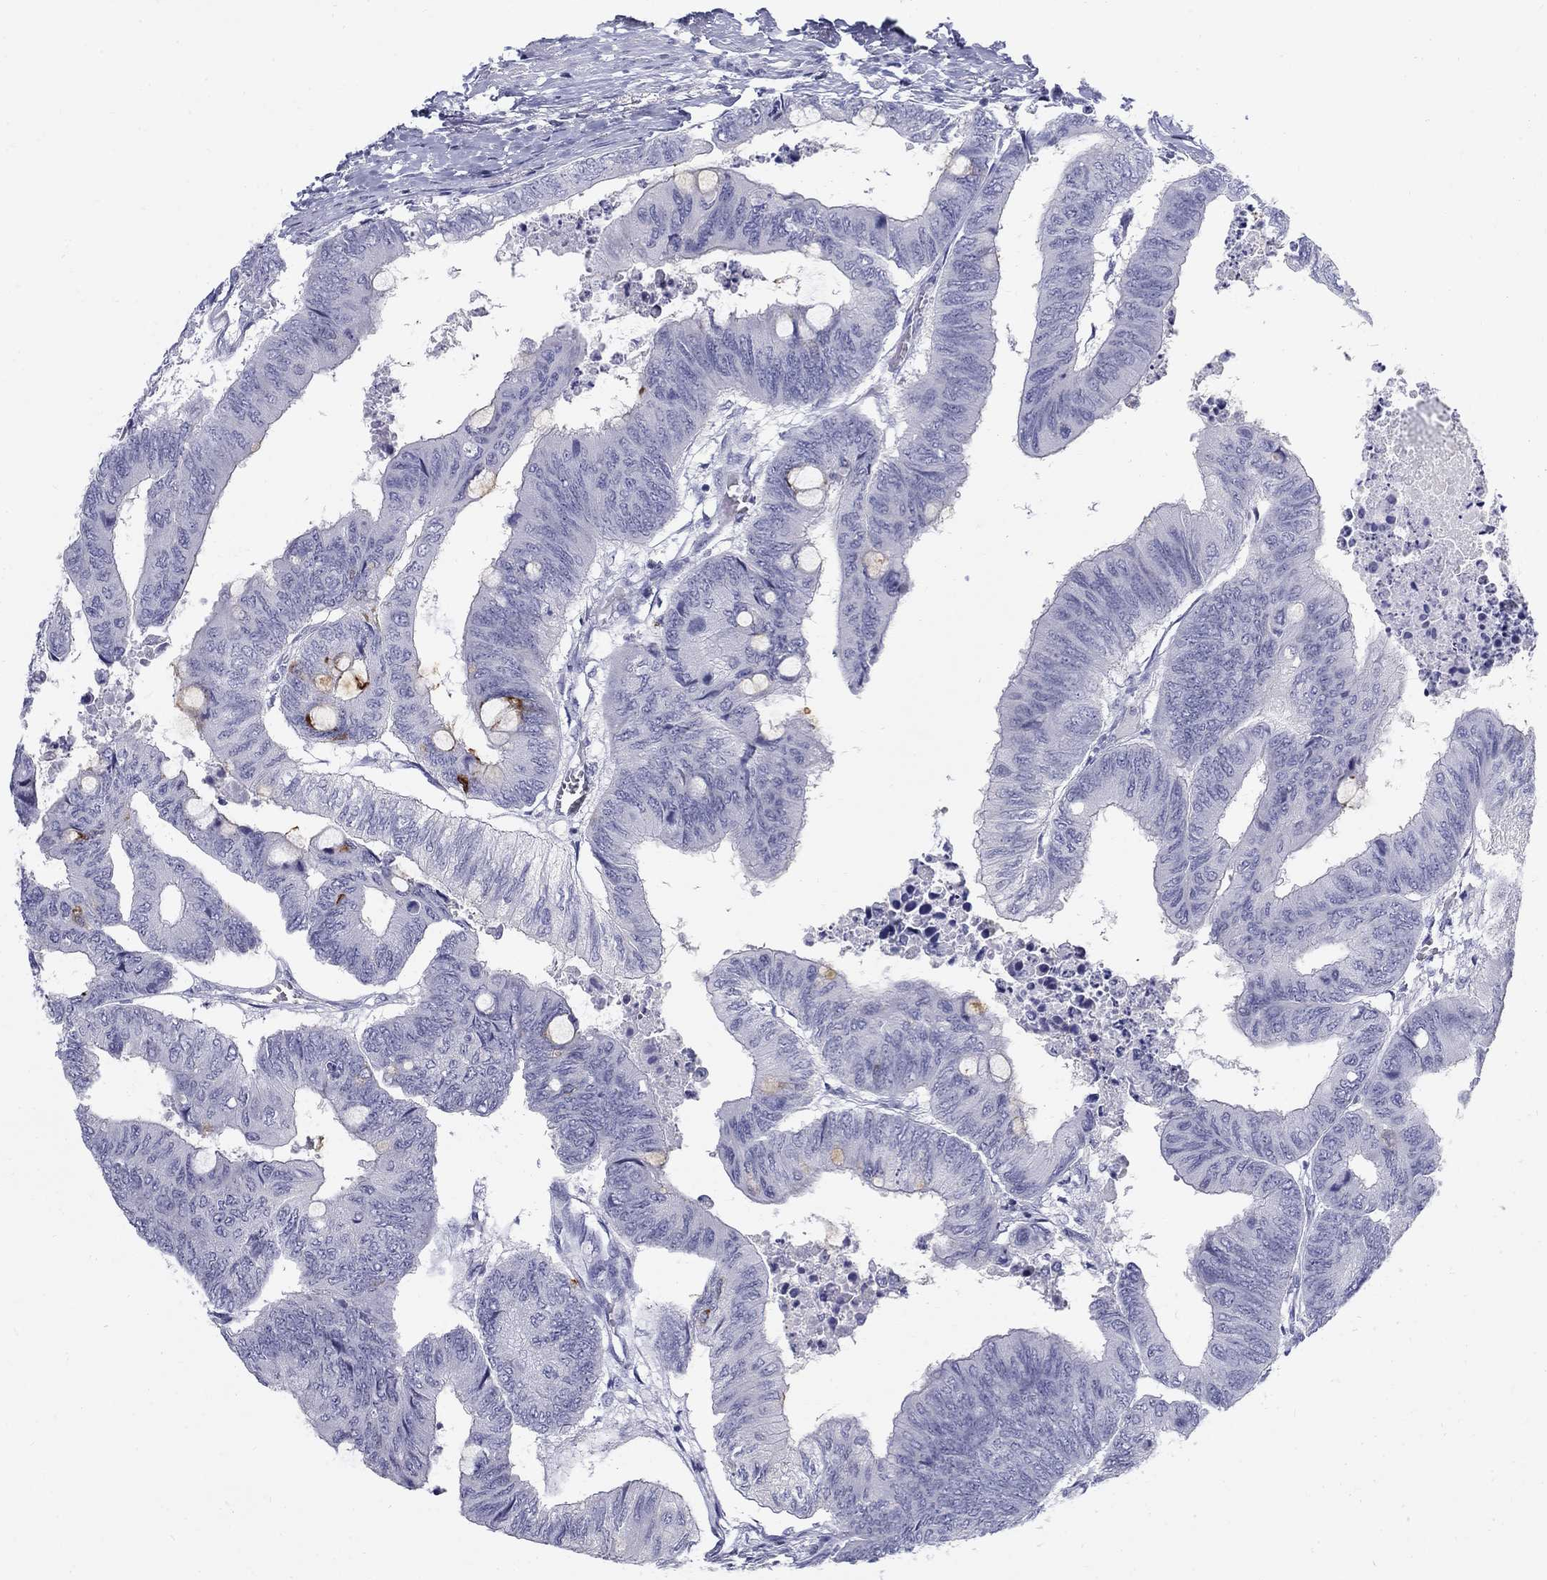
{"staining": {"intensity": "negative", "quantity": "none", "location": "none"}, "tissue": "colorectal cancer", "cell_type": "Tumor cells", "image_type": "cancer", "snomed": [{"axis": "morphology", "description": "Normal tissue, NOS"}, {"axis": "morphology", "description": "Adenocarcinoma, NOS"}, {"axis": "topography", "description": "Rectum"}, {"axis": "topography", "description": "Peripheral nerve tissue"}], "caption": "High magnification brightfield microscopy of adenocarcinoma (colorectal) stained with DAB (3,3'-diaminobenzidine) (brown) and counterstained with hematoxylin (blue): tumor cells show no significant staining.", "gene": "MAGEB6", "patient": {"sex": "male", "age": 92}}